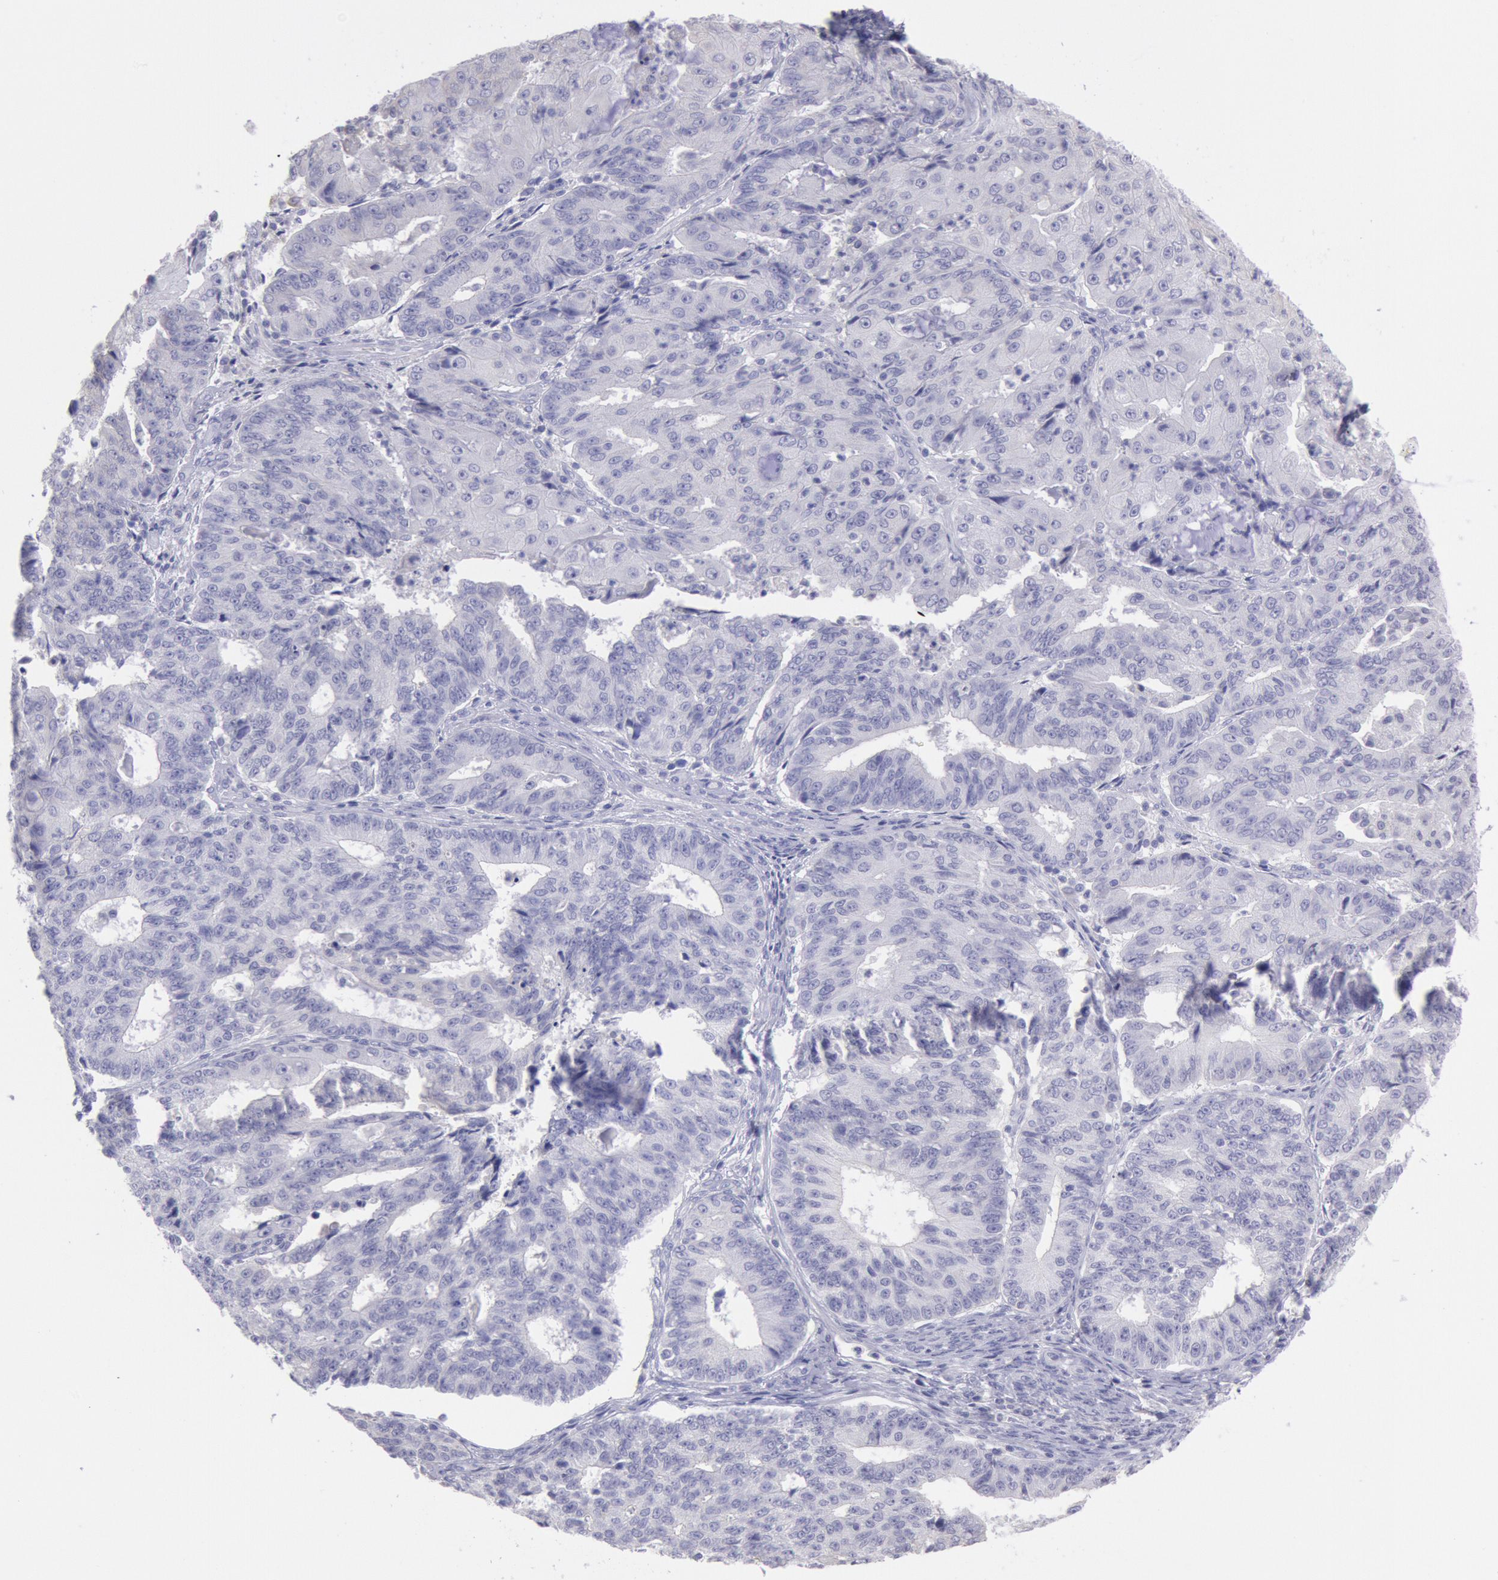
{"staining": {"intensity": "negative", "quantity": "none", "location": "none"}, "tissue": "endometrial cancer", "cell_type": "Tumor cells", "image_type": "cancer", "snomed": [{"axis": "morphology", "description": "Adenocarcinoma, NOS"}, {"axis": "topography", "description": "Endometrium"}], "caption": "Human endometrial cancer stained for a protein using IHC shows no staining in tumor cells.", "gene": "MYH7", "patient": {"sex": "female", "age": 56}}